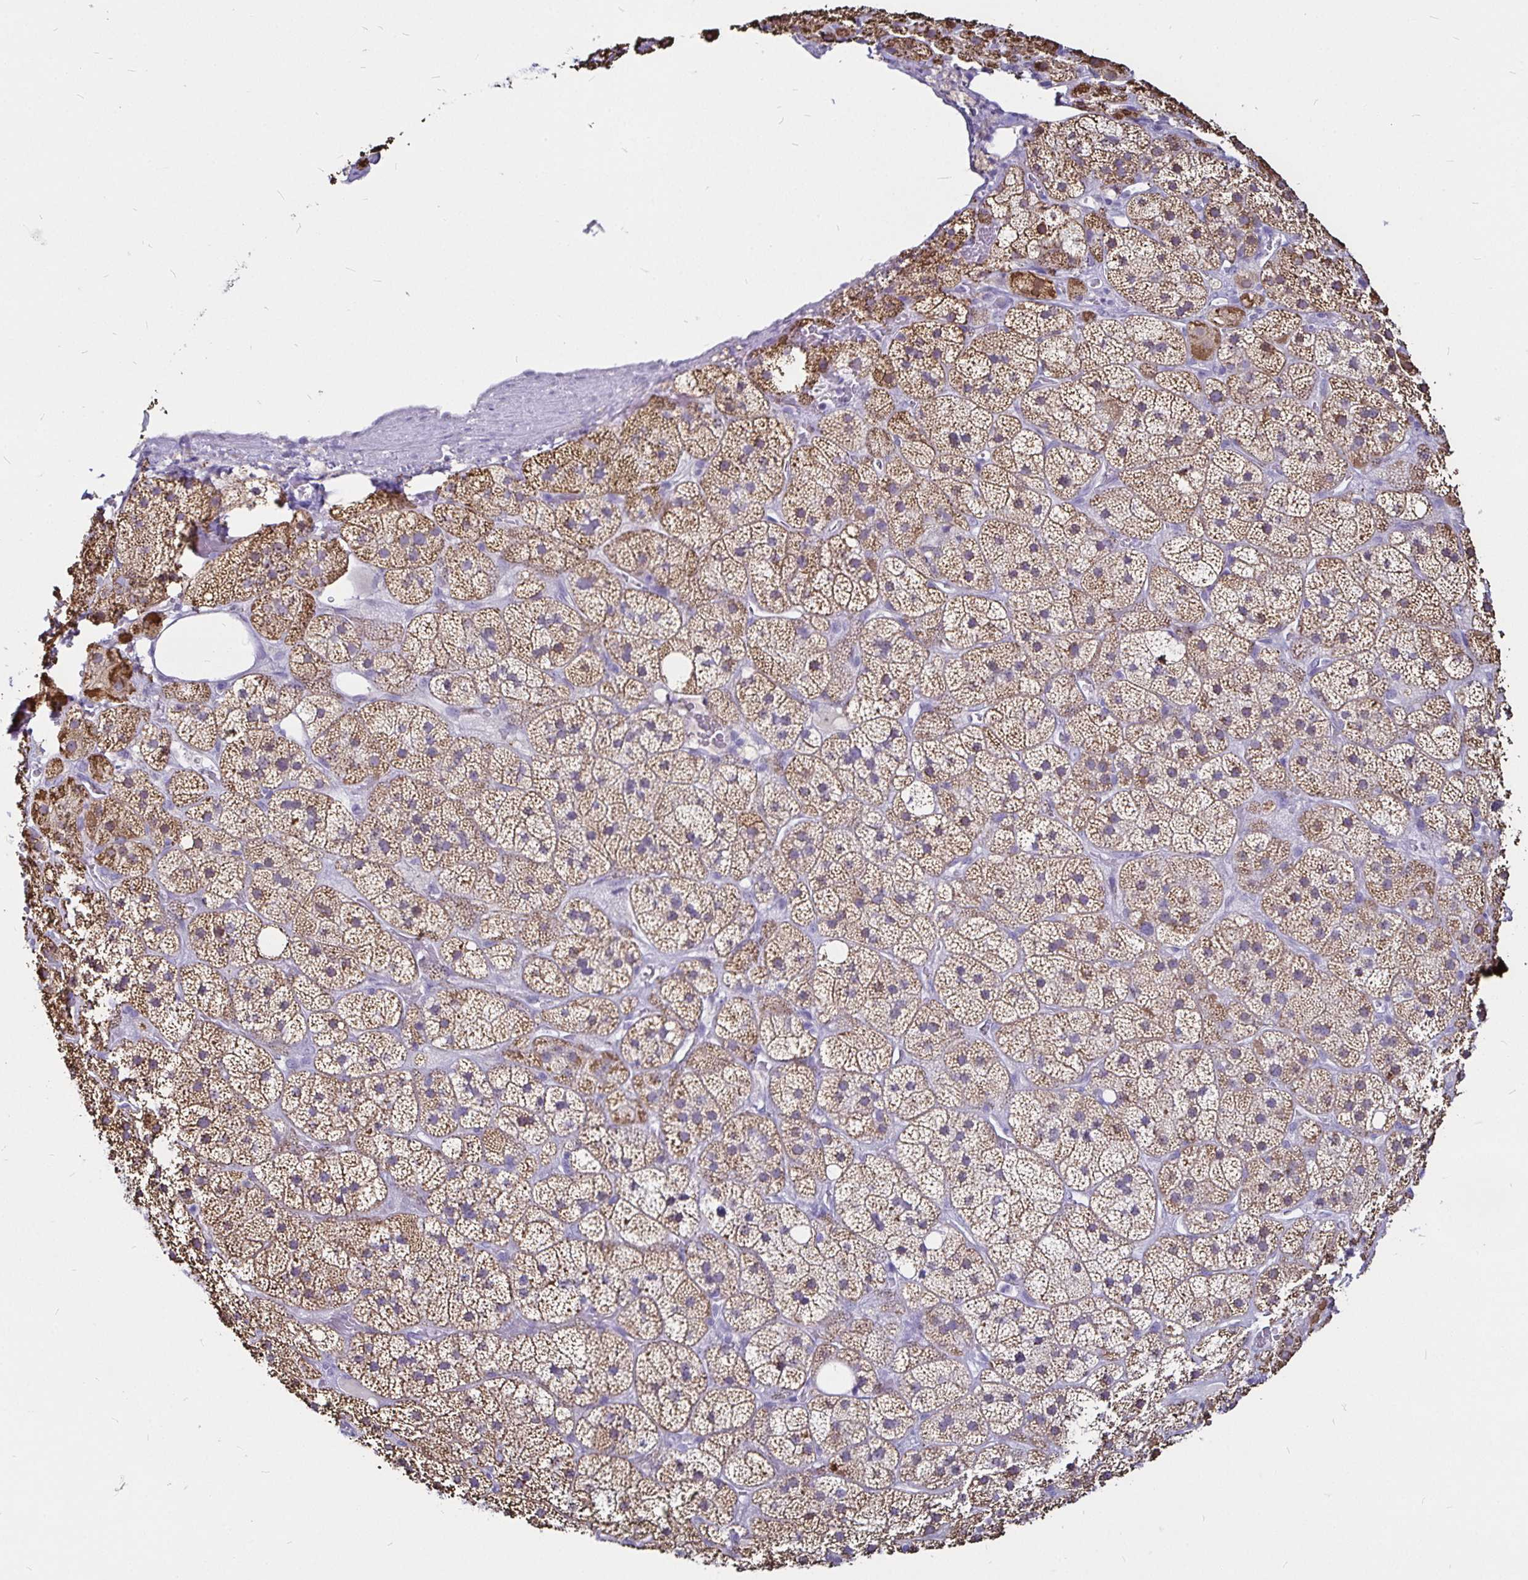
{"staining": {"intensity": "weak", "quantity": ">75%", "location": "cytoplasmic/membranous"}, "tissue": "adrenal gland", "cell_type": "Glandular cells", "image_type": "normal", "snomed": [{"axis": "morphology", "description": "Normal tissue, NOS"}, {"axis": "topography", "description": "Adrenal gland"}], "caption": "A photomicrograph of human adrenal gland stained for a protein exhibits weak cytoplasmic/membranous brown staining in glandular cells. The protein is shown in brown color, while the nuclei are stained blue.", "gene": "PGAM2", "patient": {"sex": "male", "age": 57}}